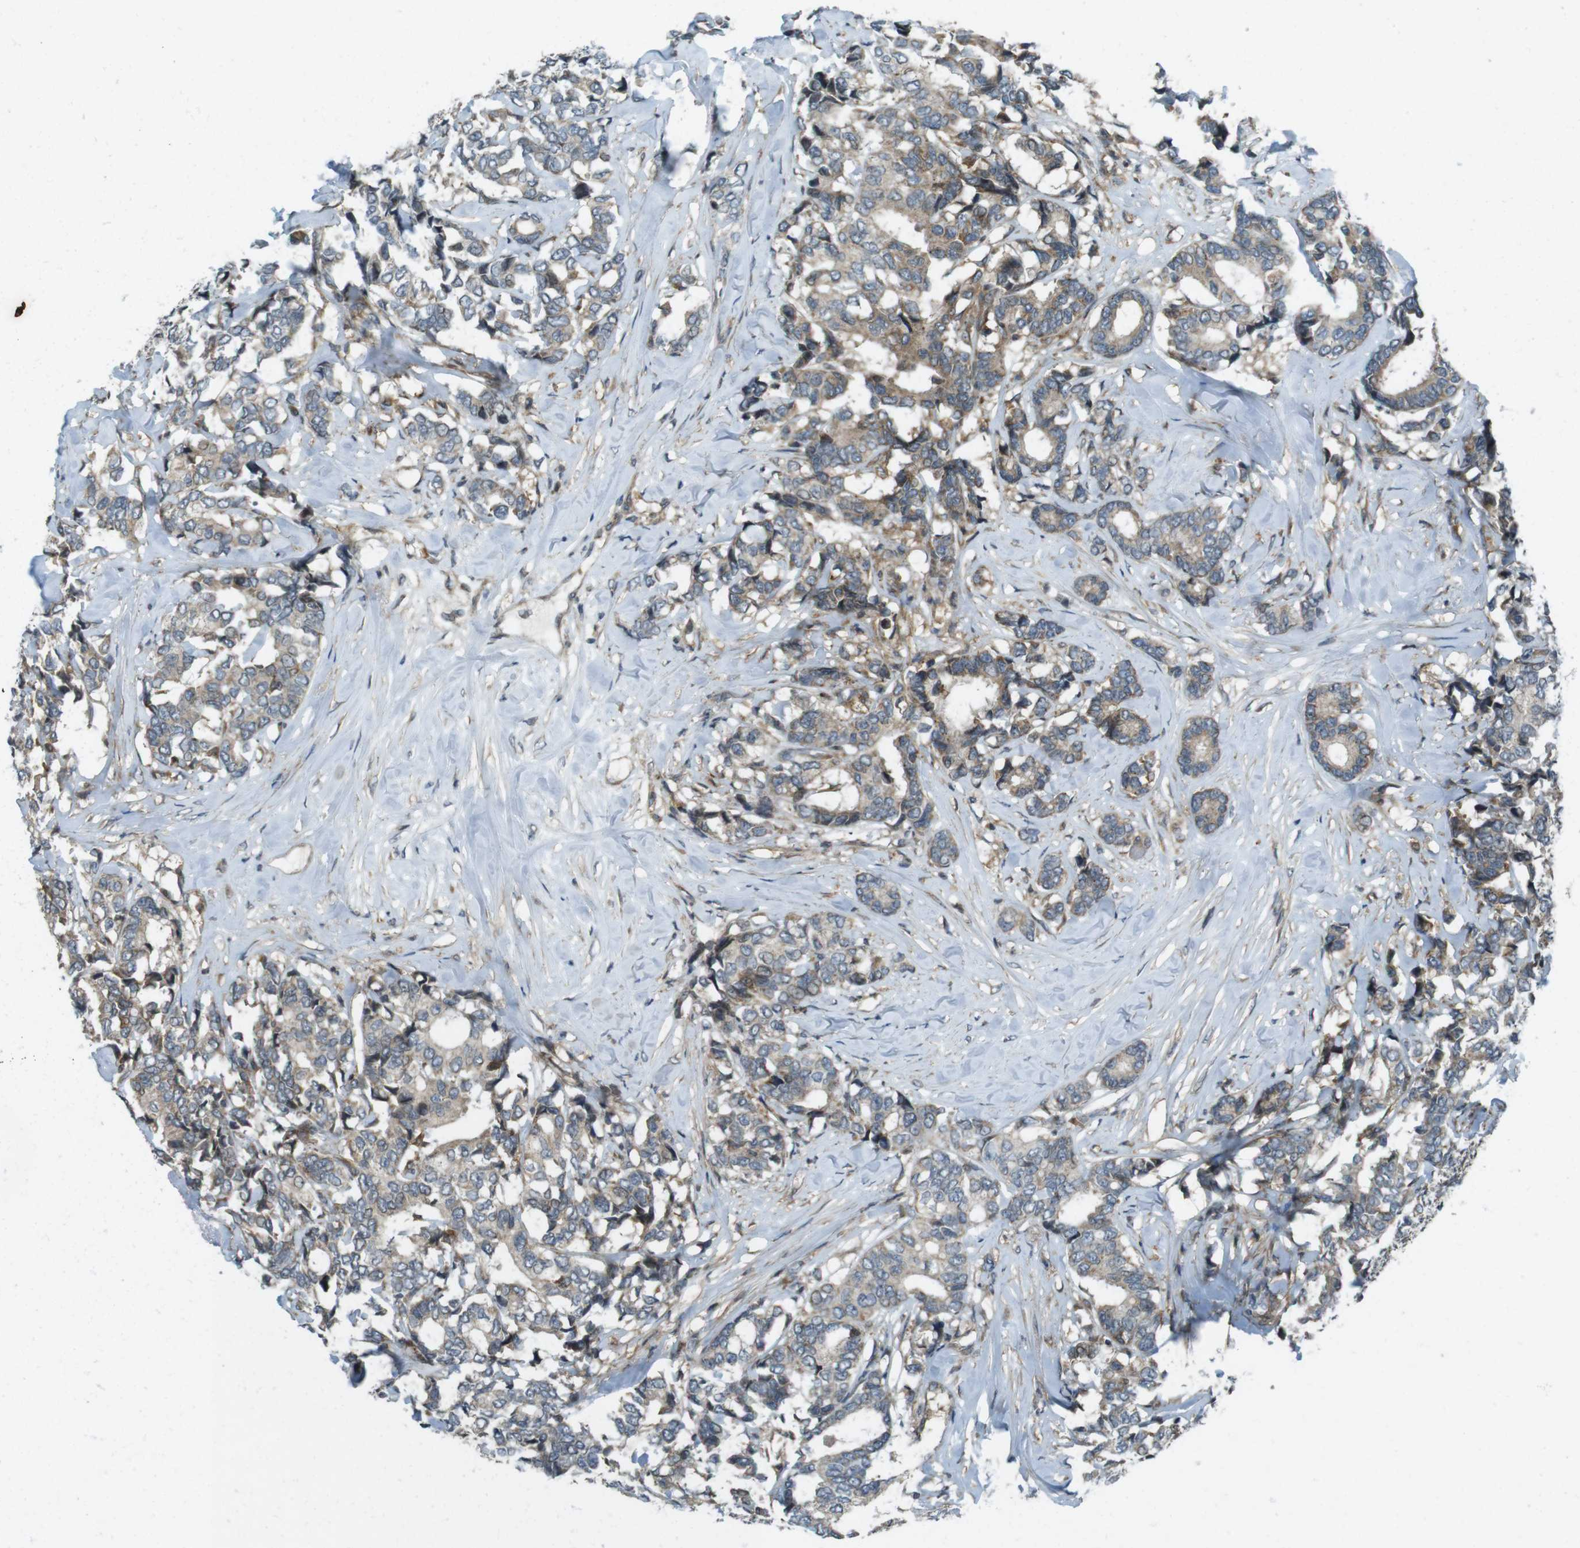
{"staining": {"intensity": "moderate", "quantity": "25%-75%", "location": "cytoplasmic/membranous"}, "tissue": "breast cancer", "cell_type": "Tumor cells", "image_type": "cancer", "snomed": [{"axis": "morphology", "description": "Duct carcinoma"}, {"axis": "topography", "description": "Breast"}], "caption": "Immunohistochemical staining of human breast cancer shows moderate cytoplasmic/membranous protein staining in about 25%-75% of tumor cells.", "gene": "ZYX", "patient": {"sex": "female", "age": 87}}